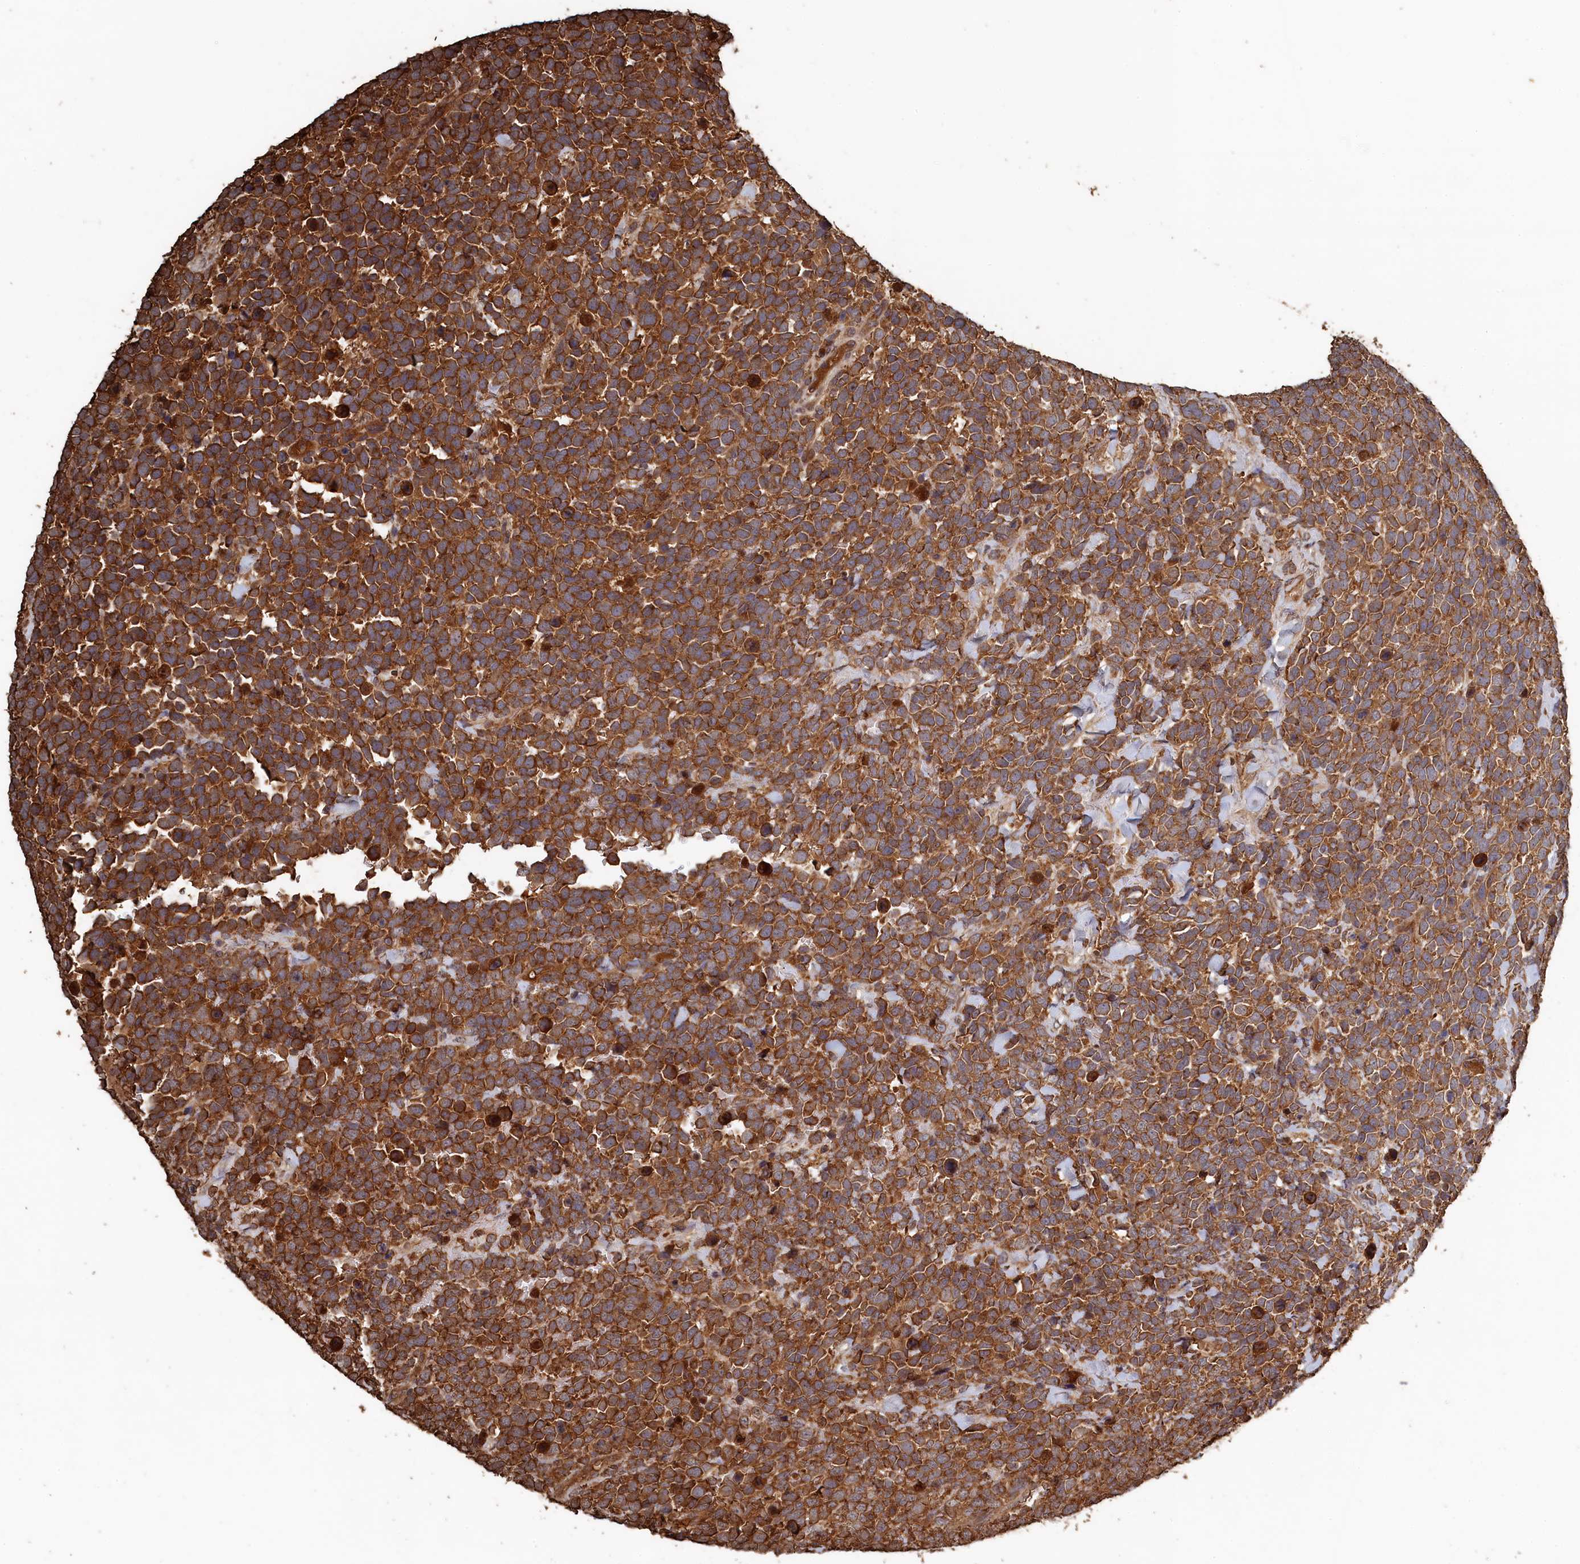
{"staining": {"intensity": "moderate", "quantity": ">75%", "location": "cytoplasmic/membranous"}, "tissue": "urothelial cancer", "cell_type": "Tumor cells", "image_type": "cancer", "snomed": [{"axis": "morphology", "description": "Urothelial carcinoma, High grade"}, {"axis": "topography", "description": "Urinary bladder"}], "caption": "Immunohistochemical staining of urothelial cancer displays medium levels of moderate cytoplasmic/membranous protein staining in about >75% of tumor cells.", "gene": "SNX33", "patient": {"sex": "female", "age": 82}}